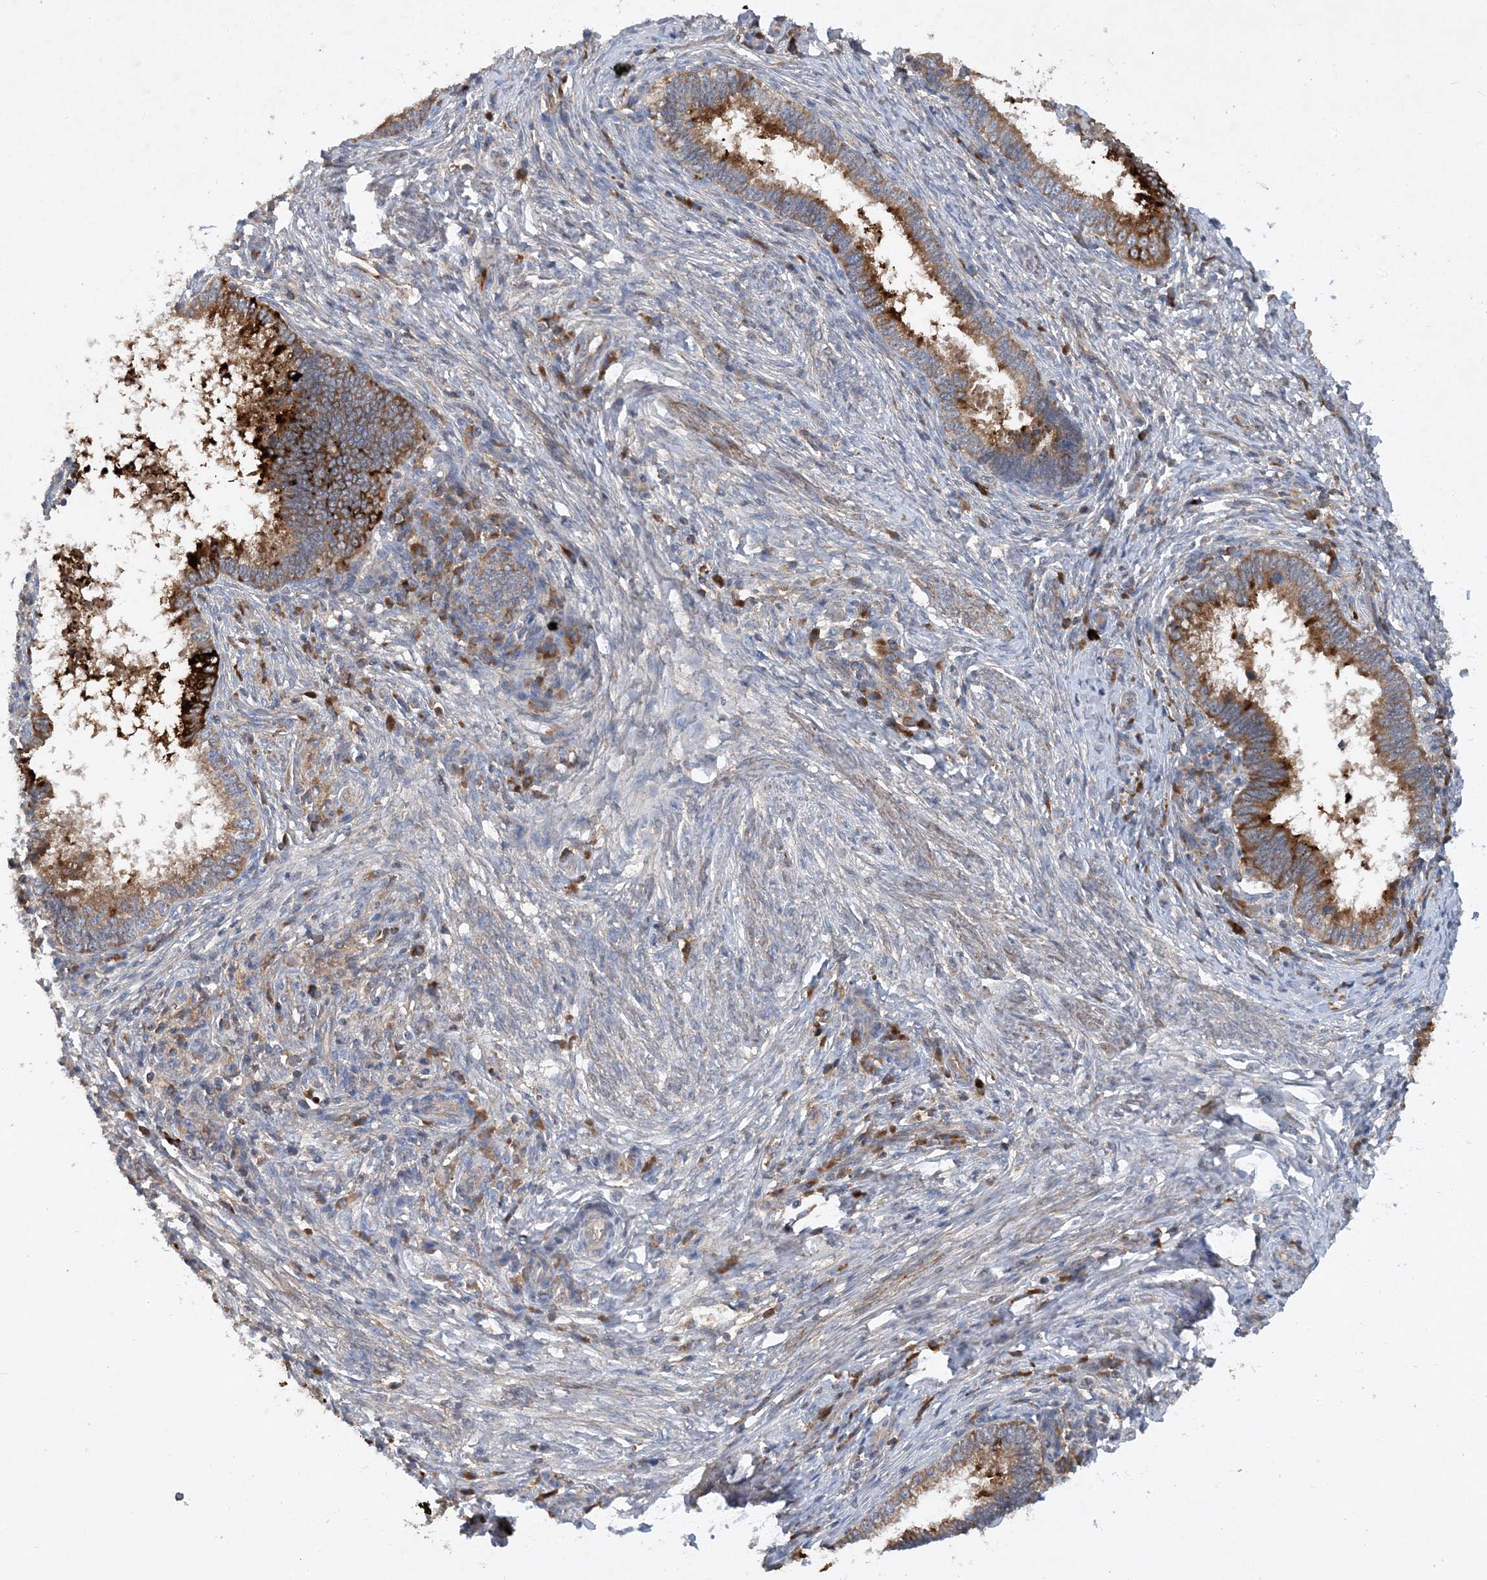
{"staining": {"intensity": "strong", "quantity": "<25%", "location": "cytoplasmic/membranous"}, "tissue": "cervical cancer", "cell_type": "Tumor cells", "image_type": "cancer", "snomed": [{"axis": "morphology", "description": "Adenocarcinoma, NOS"}, {"axis": "topography", "description": "Cervix"}], "caption": "Immunohistochemistry (IHC) histopathology image of cervical adenocarcinoma stained for a protein (brown), which reveals medium levels of strong cytoplasmic/membranous expression in about <25% of tumor cells.", "gene": "STK19", "patient": {"sex": "female", "age": 36}}